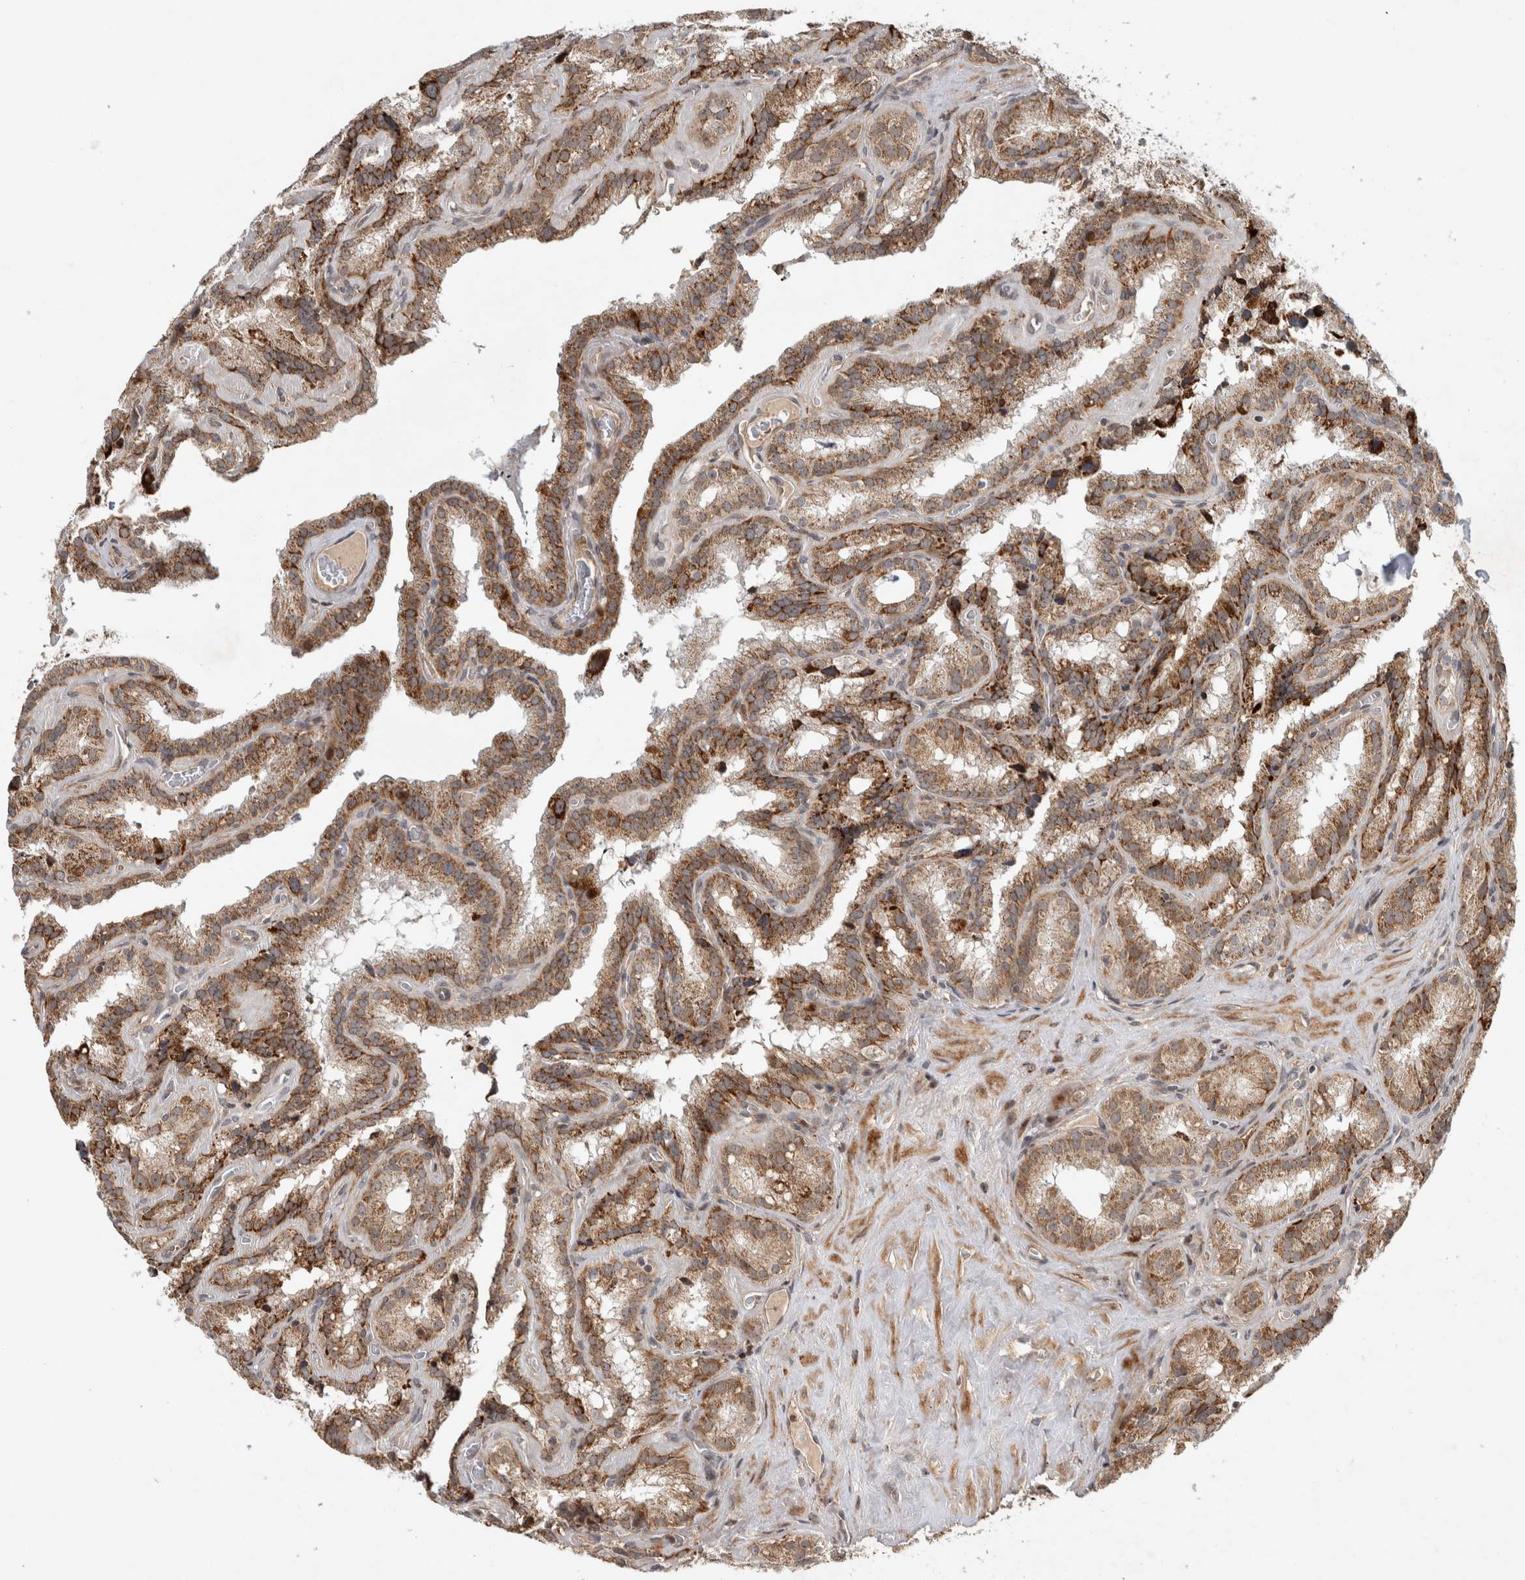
{"staining": {"intensity": "moderate", "quantity": "25%-75%", "location": "cytoplasmic/membranous"}, "tissue": "seminal vesicle", "cell_type": "Glandular cells", "image_type": "normal", "snomed": [{"axis": "morphology", "description": "Normal tissue, NOS"}, {"axis": "topography", "description": "Prostate"}, {"axis": "topography", "description": "Seminal veicle"}], "caption": "A micrograph of seminal vesicle stained for a protein demonstrates moderate cytoplasmic/membranous brown staining in glandular cells.", "gene": "INSRR", "patient": {"sex": "male", "age": 59}}